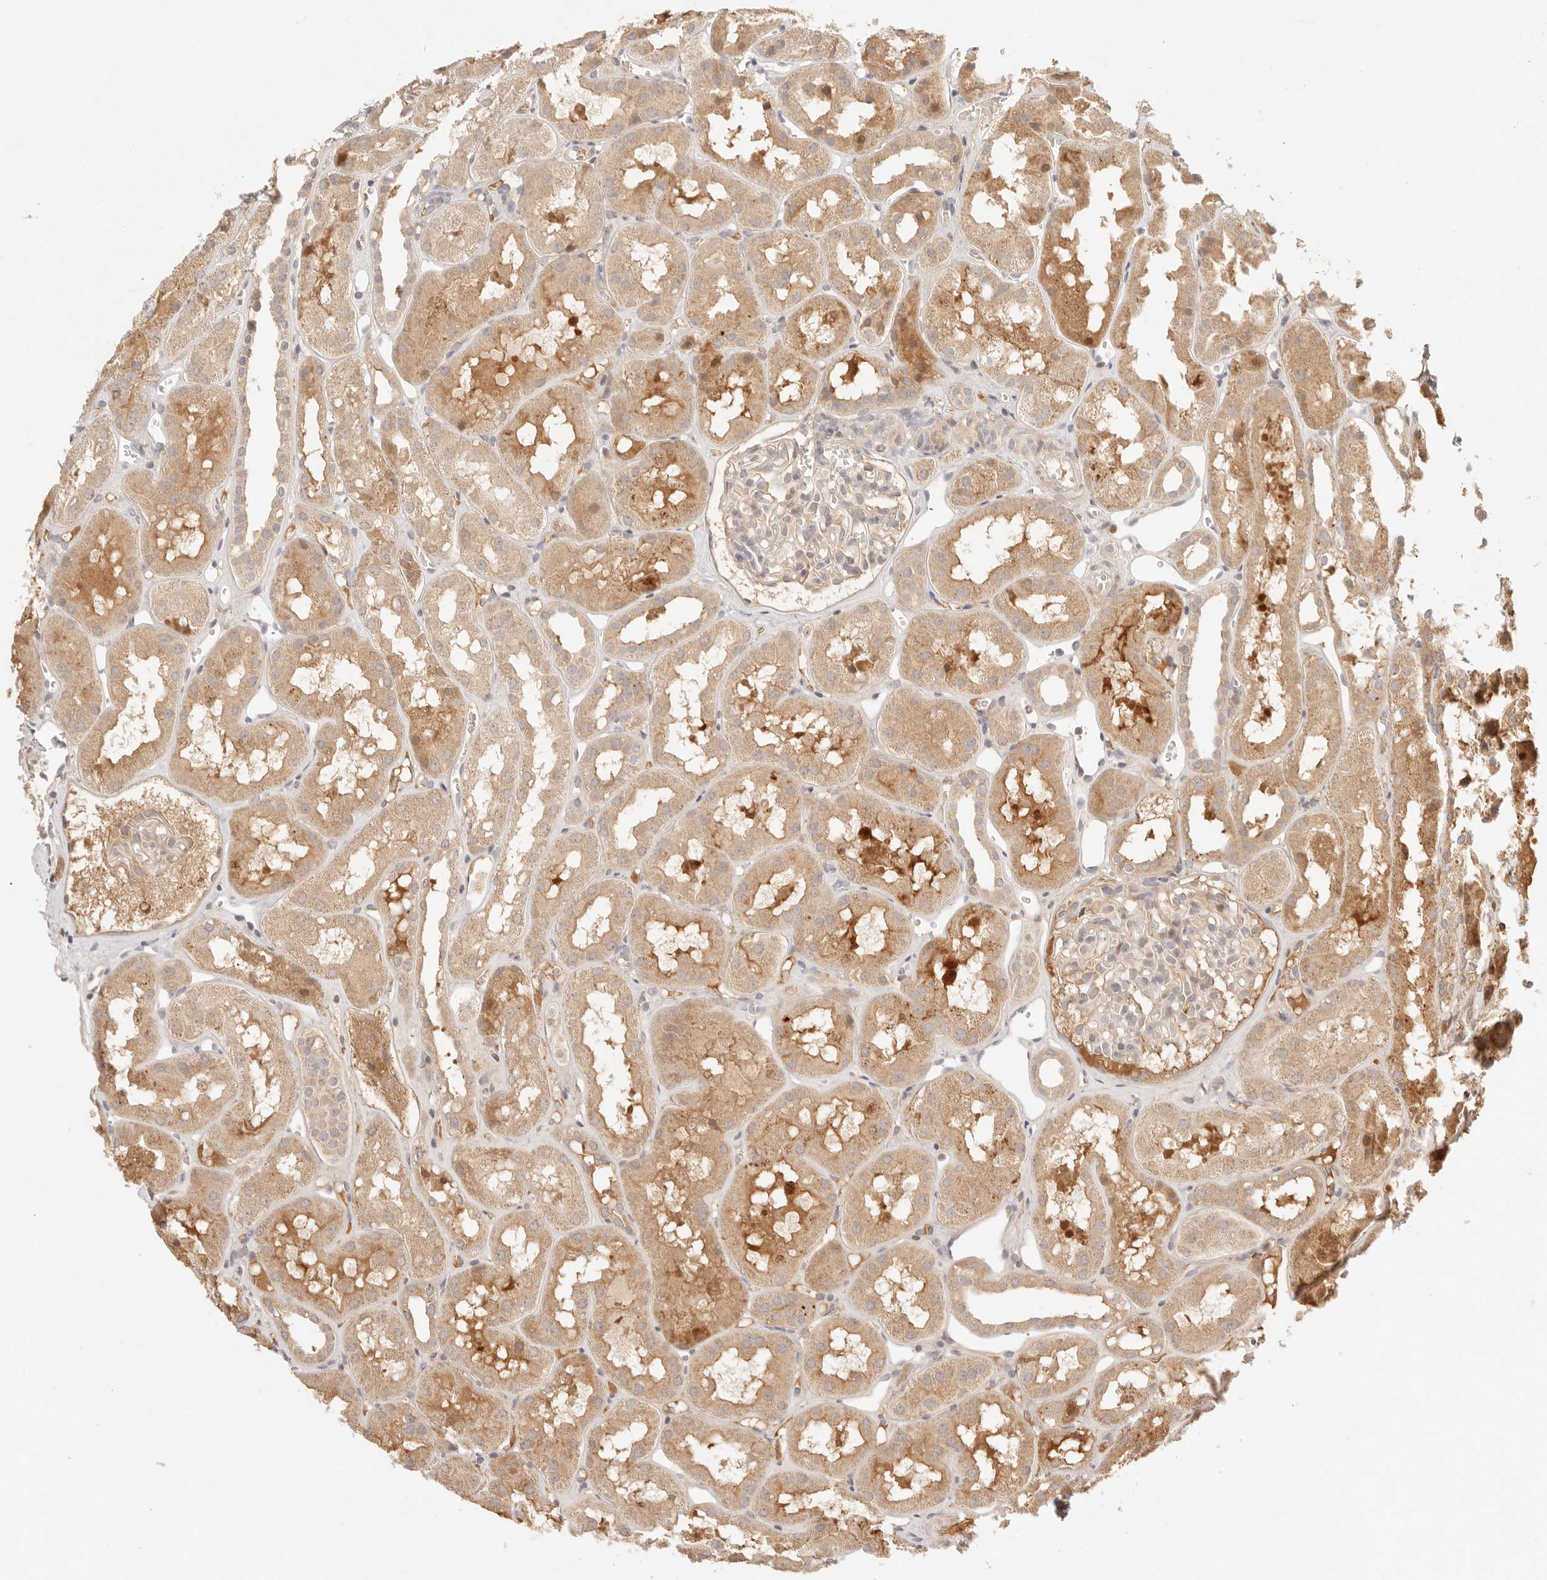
{"staining": {"intensity": "weak", "quantity": "<25%", "location": "cytoplasmic/membranous"}, "tissue": "kidney", "cell_type": "Cells in glomeruli", "image_type": "normal", "snomed": [{"axis": "morphology", "description": "Normal tissue, NOS"}, {"axis": "topography", "description": "Kidney"}], "caption": "This histopathology image is of benign kidney stained with immunohistochemistry to label a protein in brown with the nuclei are counter-stained blue. There is no positivity in cells in glomeruli.", "gene": "PHLDA3", "patient": {"sex": "male", "age": 16}}